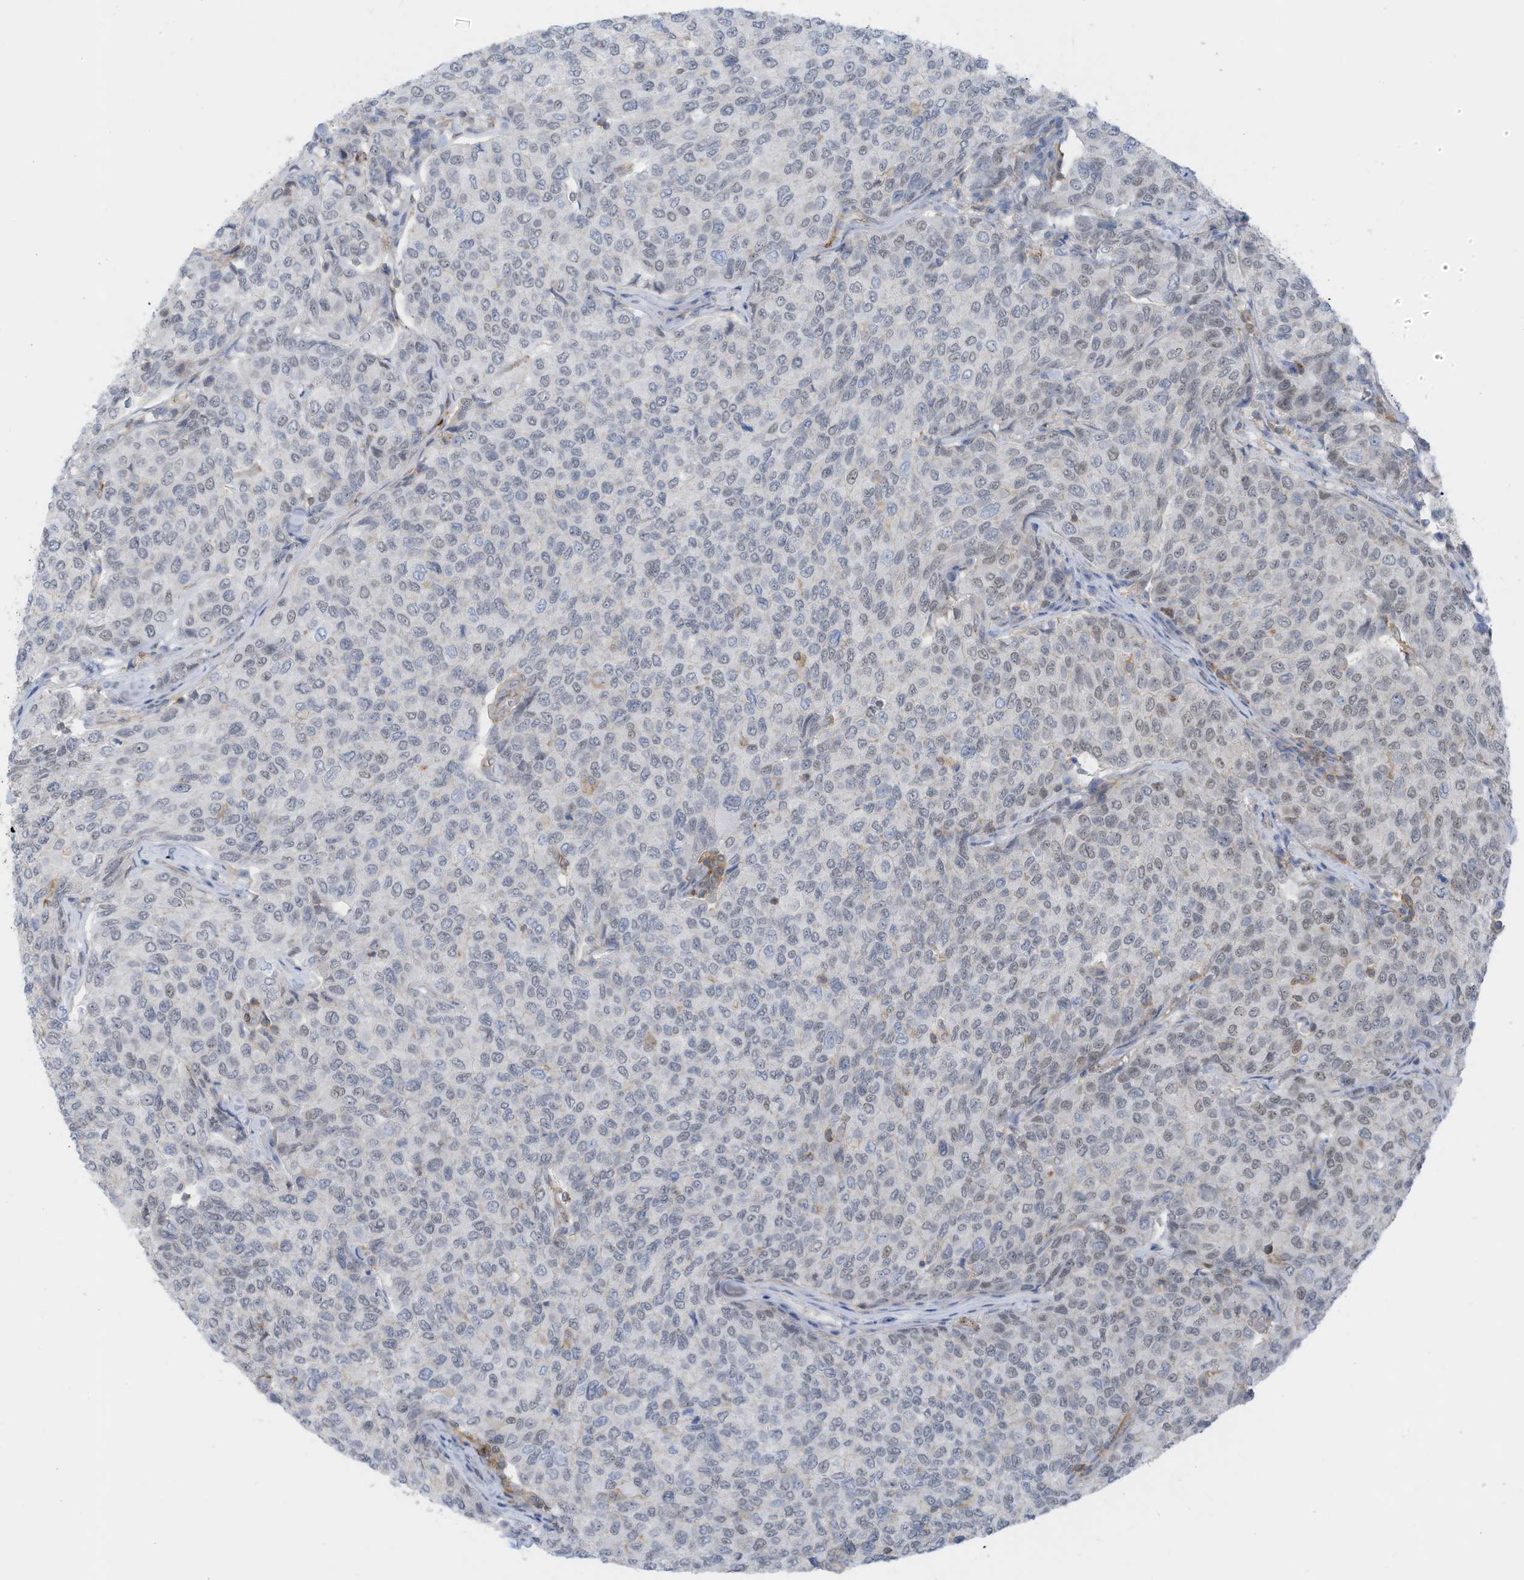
{"staining": {"intensity": "weak", "quantity": "<25%", "location": "nuclear"}, "tissue": "breast cancer", "cell_type": "Tumor cells", "image_type": "cancer", "snomed": [{"axis": "morphology", "description": "Duct carcinoma"}, {"axis": "topography", "description": "Breast"}], "caption": "Infiltrating ductal carcinoma (breast) was stained to show a protein in brown. There is no significant expression in tumor cells. (DAB (3,3'-diaminobenzidine) immunohistochemistry (IHC), high magnification).", "gene": "ZNF846", "patient": {"sex": "female", "age": 55}}